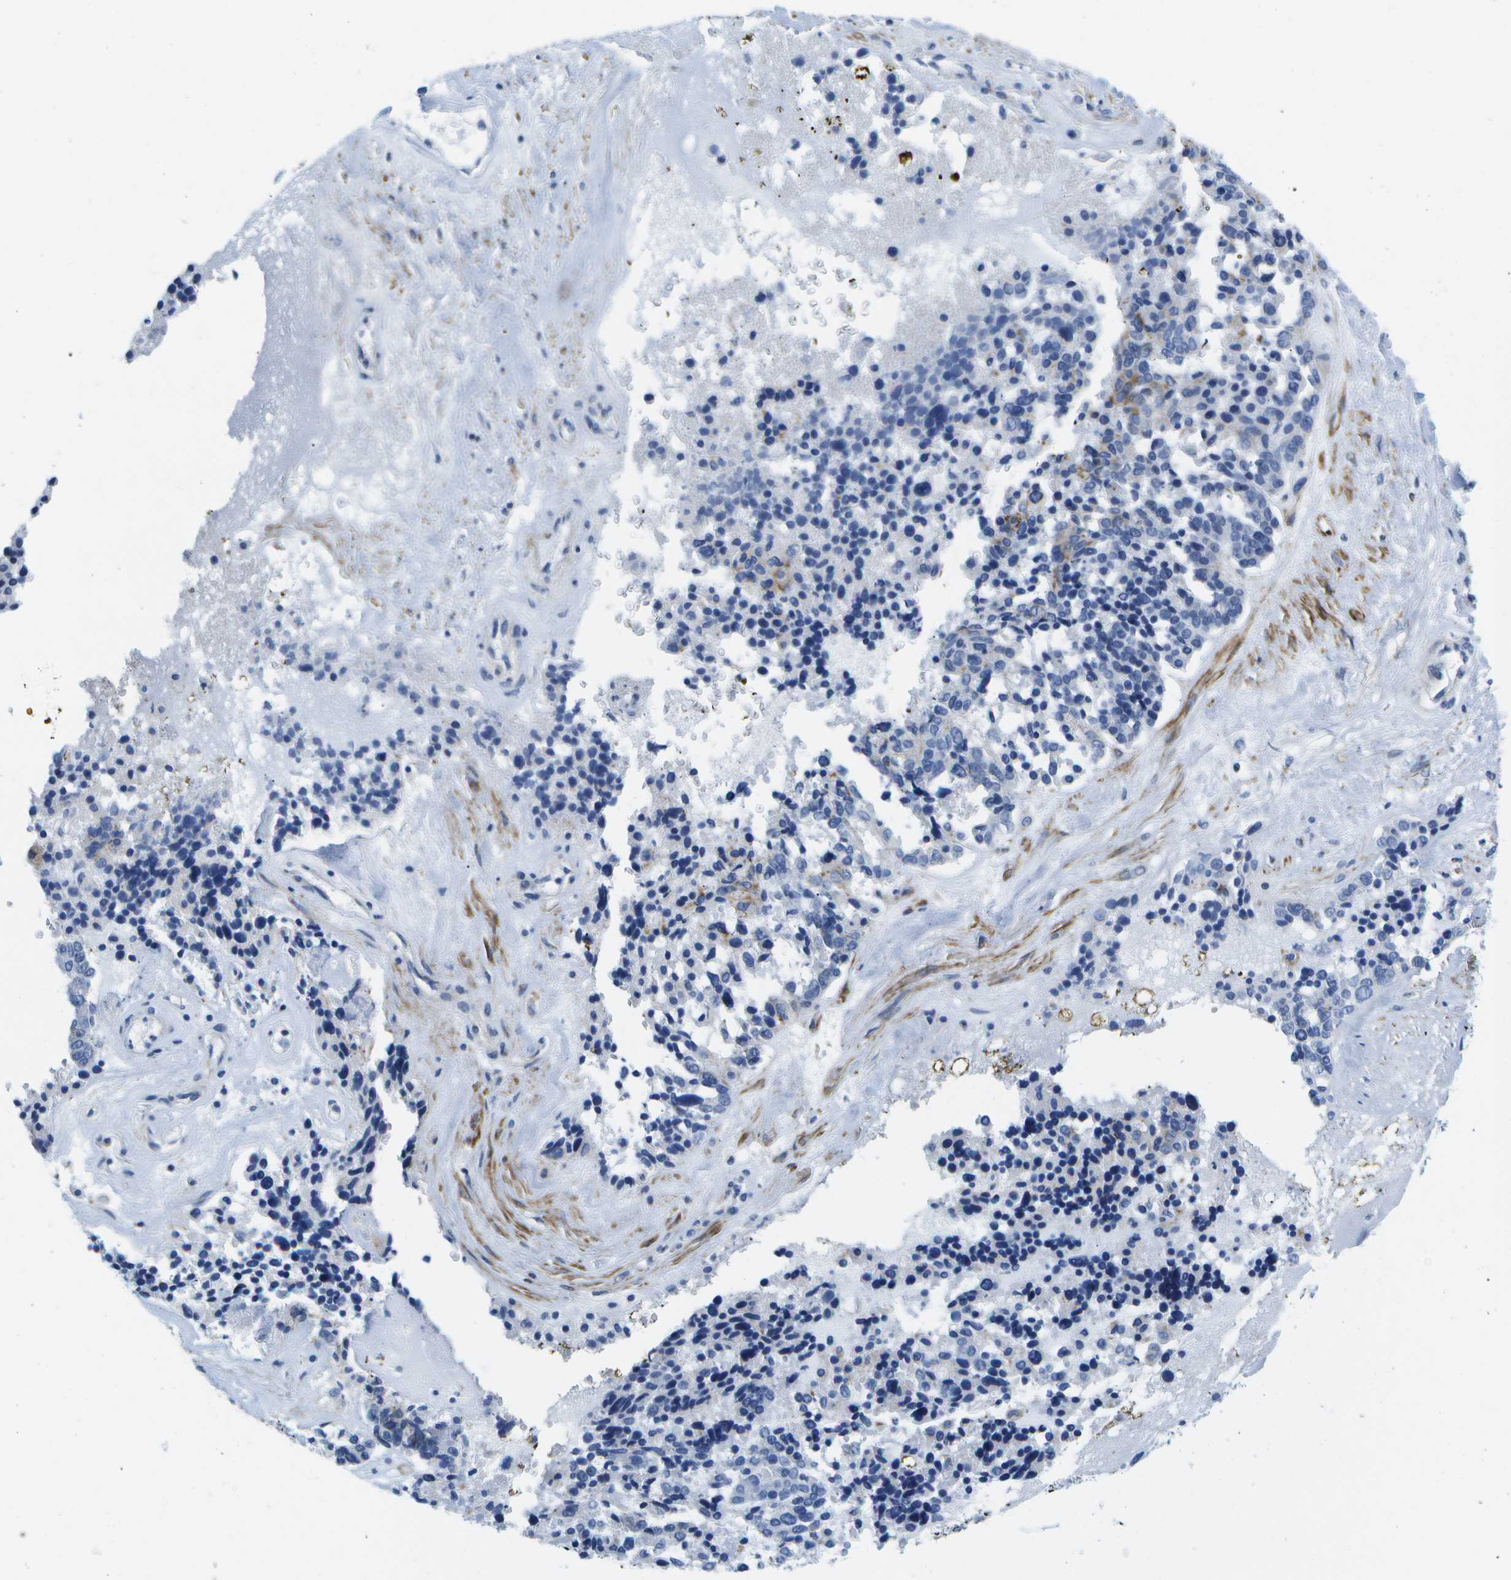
{"staining": {"intensity": "negative", "quantity": "none", "location": "none"}, "tissue": "ovarian cancer", "cell_type": "Tumor cells", "image_type": "cancer", "snomed": [{"axis": "morphology", "description": "Cystadenocarcinoma, serous, NOS"}, {"axis": "topography", "description": "Ovary"}], "caption": "The IHC micrograph has no significant expression in tumor cells of ovarian cancer (serous cystadenocarcinoma) tissue.", "gene": "ADGRG6", "patient": {"sex": "female", "age": 44}}